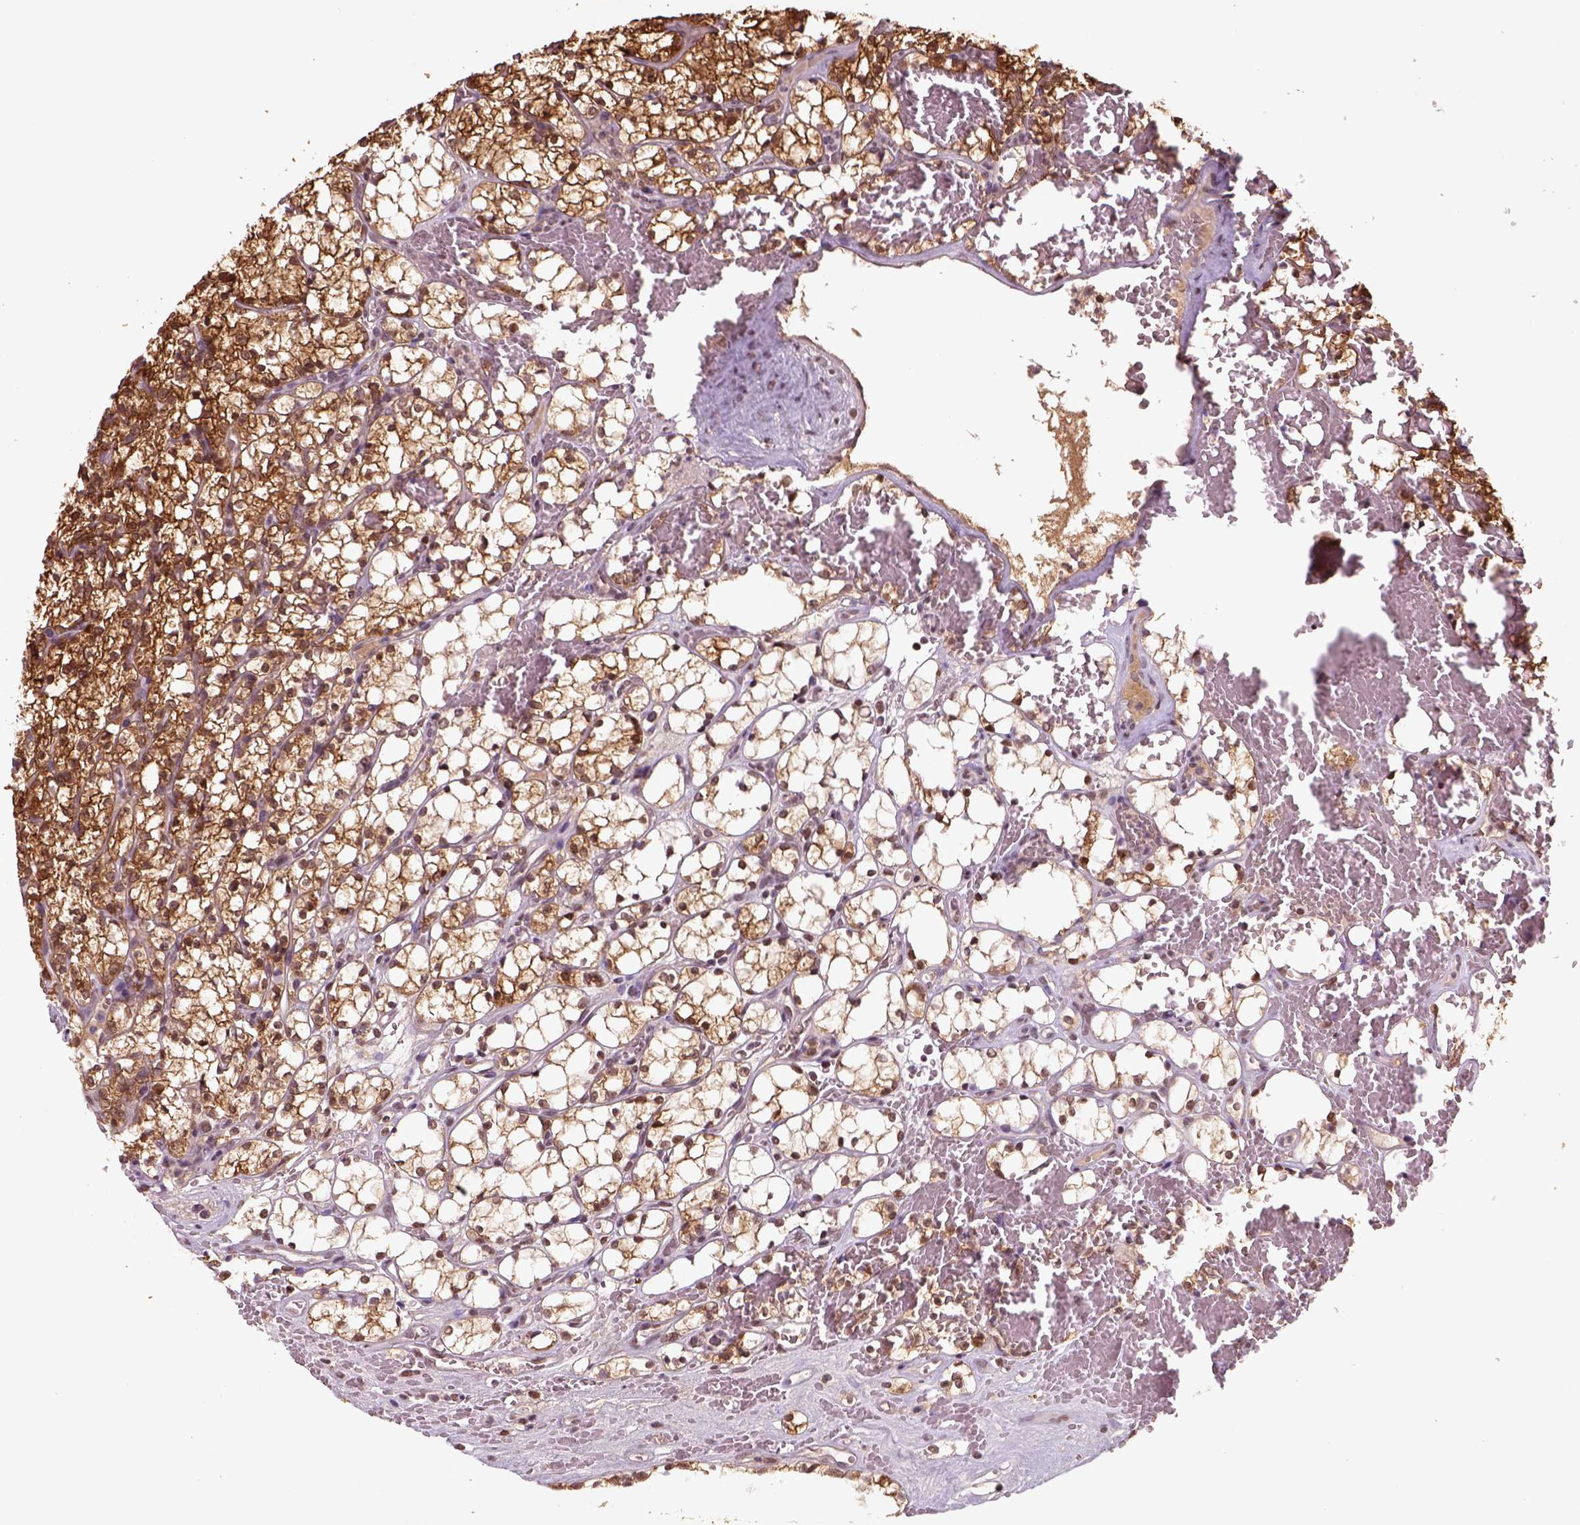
{"staining": {"intensity": "strong", "quantity": ">75%", "location": "cytoplasmic/membranous,nuclear"}, "tissue": "renal cancer", "cell_type": "Tumor cells", "image_type": "cancer", "snomed": [{"axis": "morphology", "description": "Adenocarcinoma, NOS"}, {"axis": "topography", "description": "Kidney"}], "caption": "Immunohistochemical staining of human renal cancer (adenocarcinoma) demonstrates strong cytoplasmic/membranous and nuclear protein expression in about >75% of tumor cells.", "gene": "GOT1", "patient": {"sex": "female", "age": 69}}